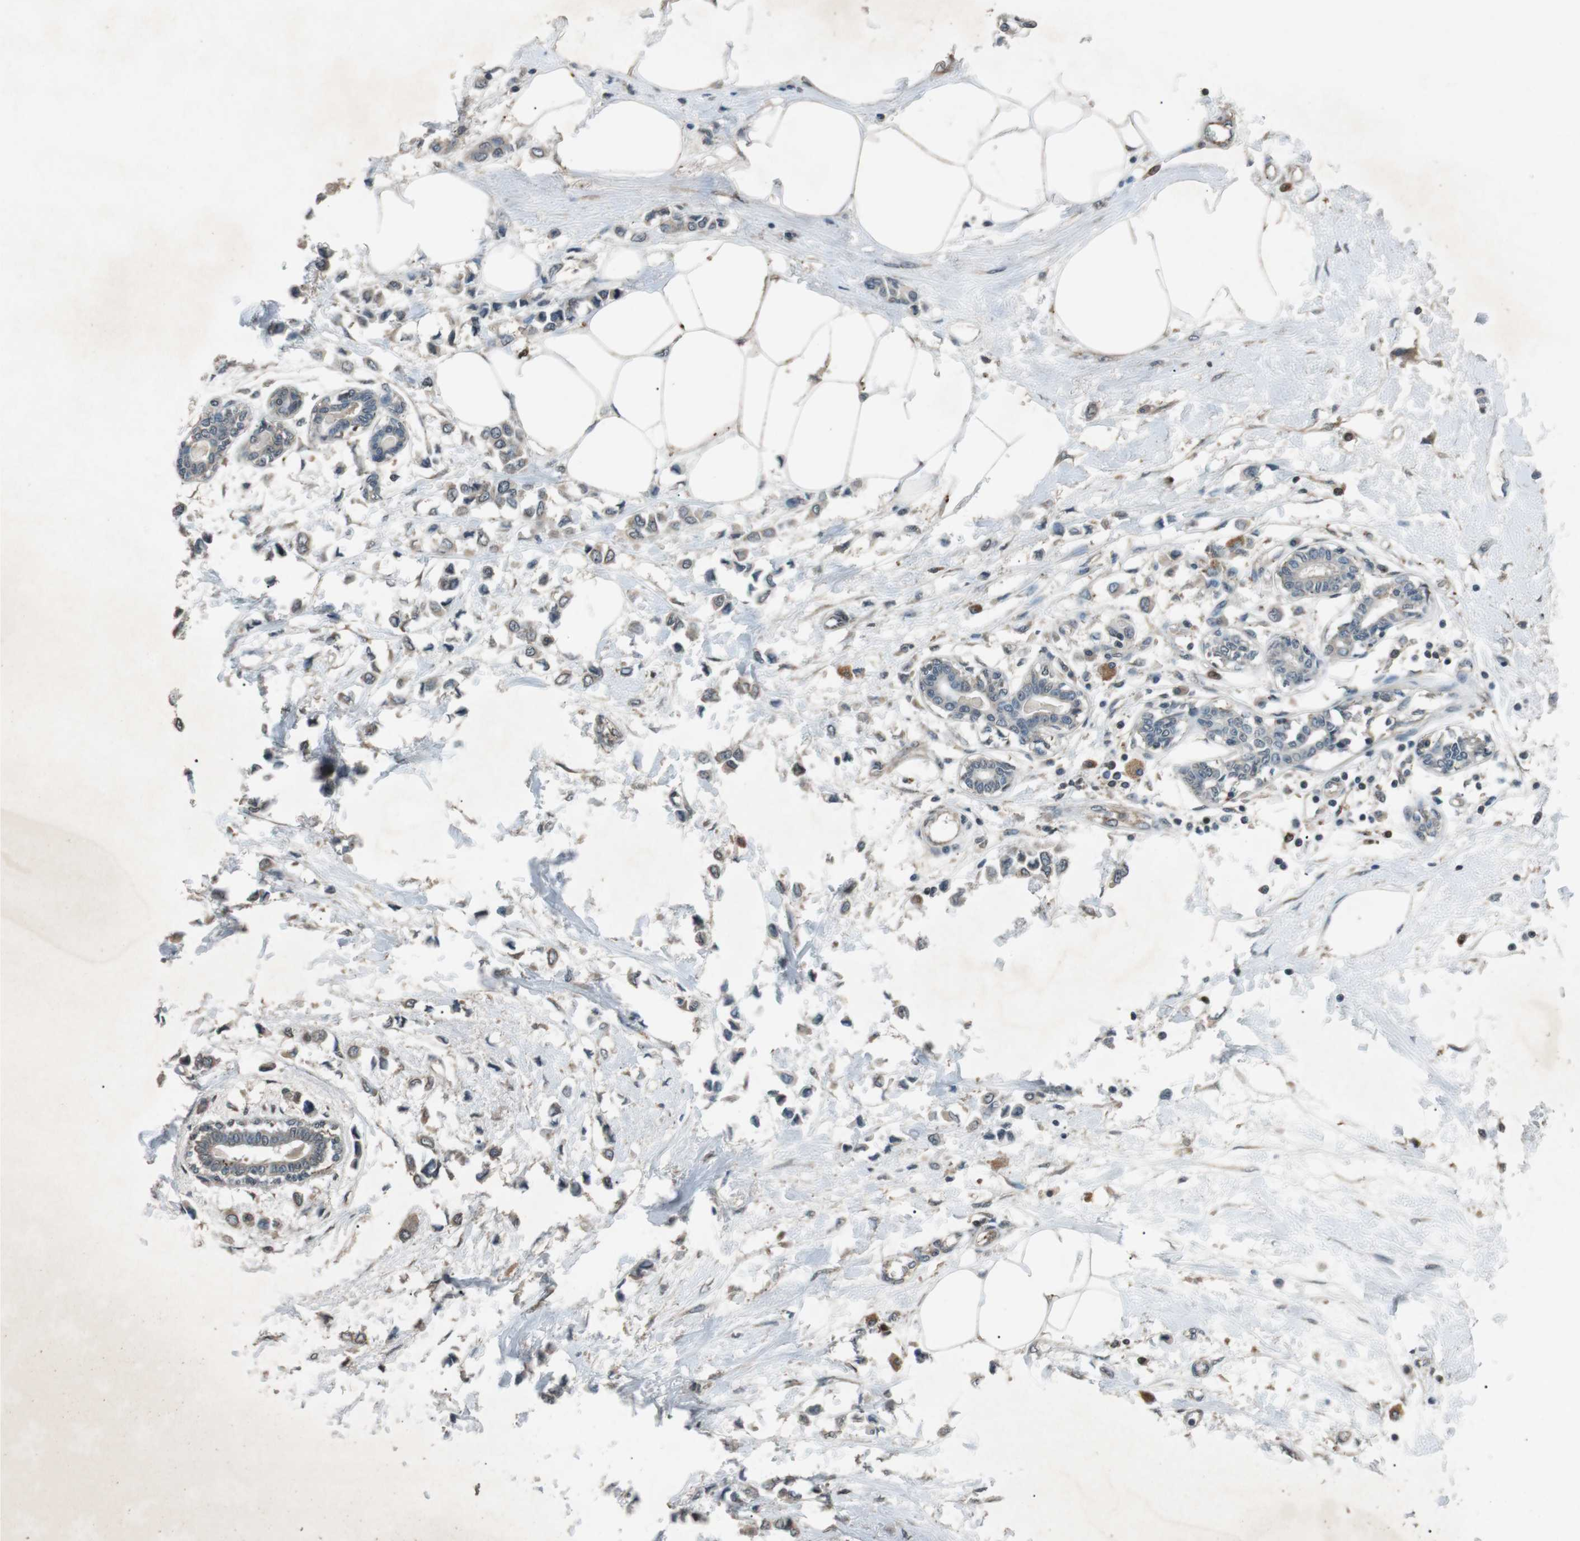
{"staining": {"intensity": "weak", "quantity": "25%-75%", "location": "cytoplasmic/membranous"}, "tissue": "breast cancer", "cell_type": "Tumor cells", "image_type": "cancer", "snomed": [{"axis": "morphology", "description": "Lobular carcinoma"}, {"axis": "topography", "description": "Breast"}], "caption": "Lobular carcinoma (breast) stained with a protein marker exhibits weak staining in tumor cells.", "gene": "NEK7", "patient": {"sex": "female", "age": 51}}